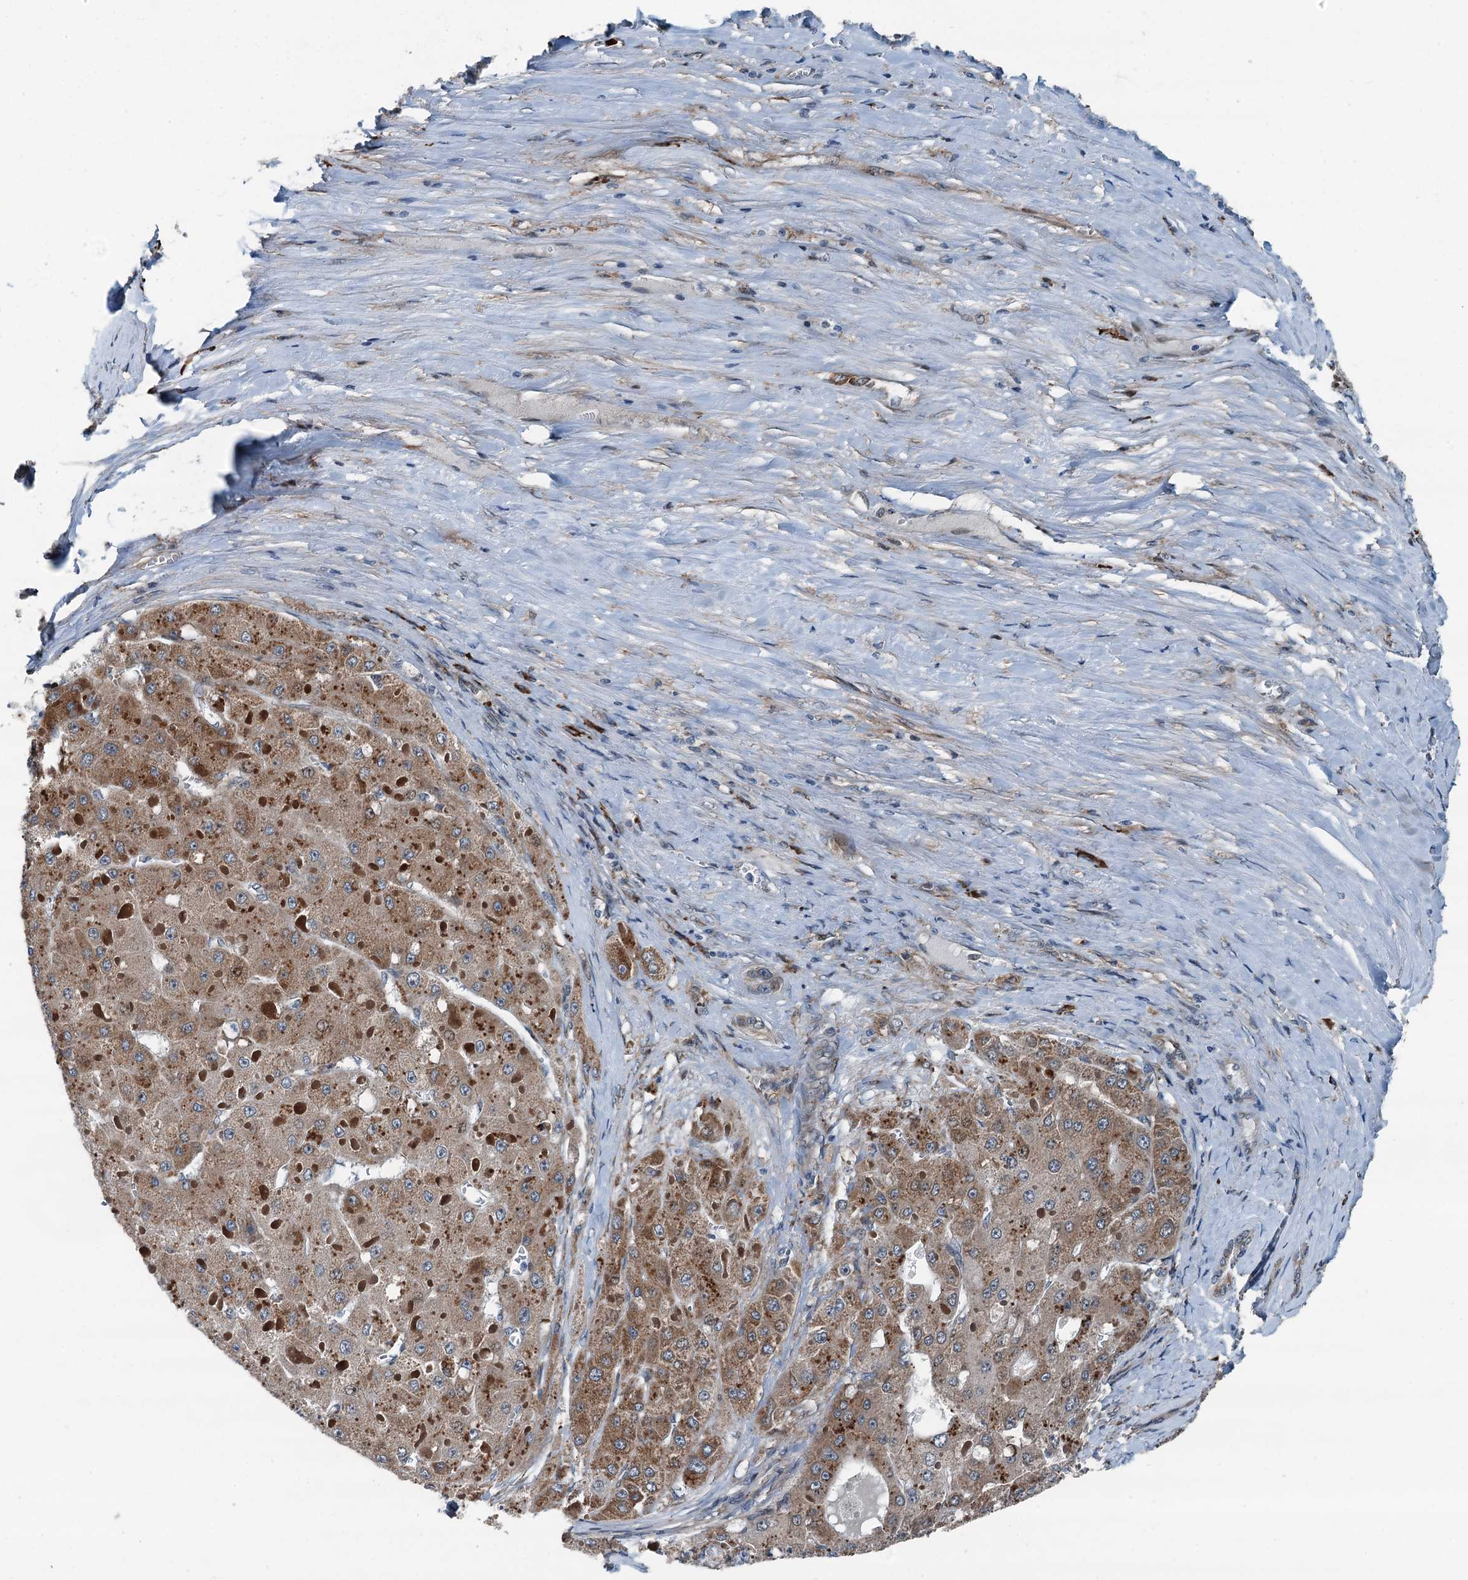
{"staining": {"intensity": "moderate", "quantity": ">75%", "location": "cytoplasmic/membranous"}, "tissue": "liver cancer", "cell_type": "Tumor cells", "image_type": "cancer", "snomed": [{"axis": "morphology", "description": "Carcinoma, Hepatocellular, NOS"}, {"axis": "topography", "description": "Liver"}], "caption": "DAB immunohistochemical staining of human hepatocellular carcinoma (liver) exhibits moderate cytoplasmic/membranous protein expression in approximately >75% of tumor cells. Immunohistochemistry stains the protein of interest in brown and the nuclei are stained blue.", "gene": "TAMALIN", "patient": {"sex": "female", "age": 73}}